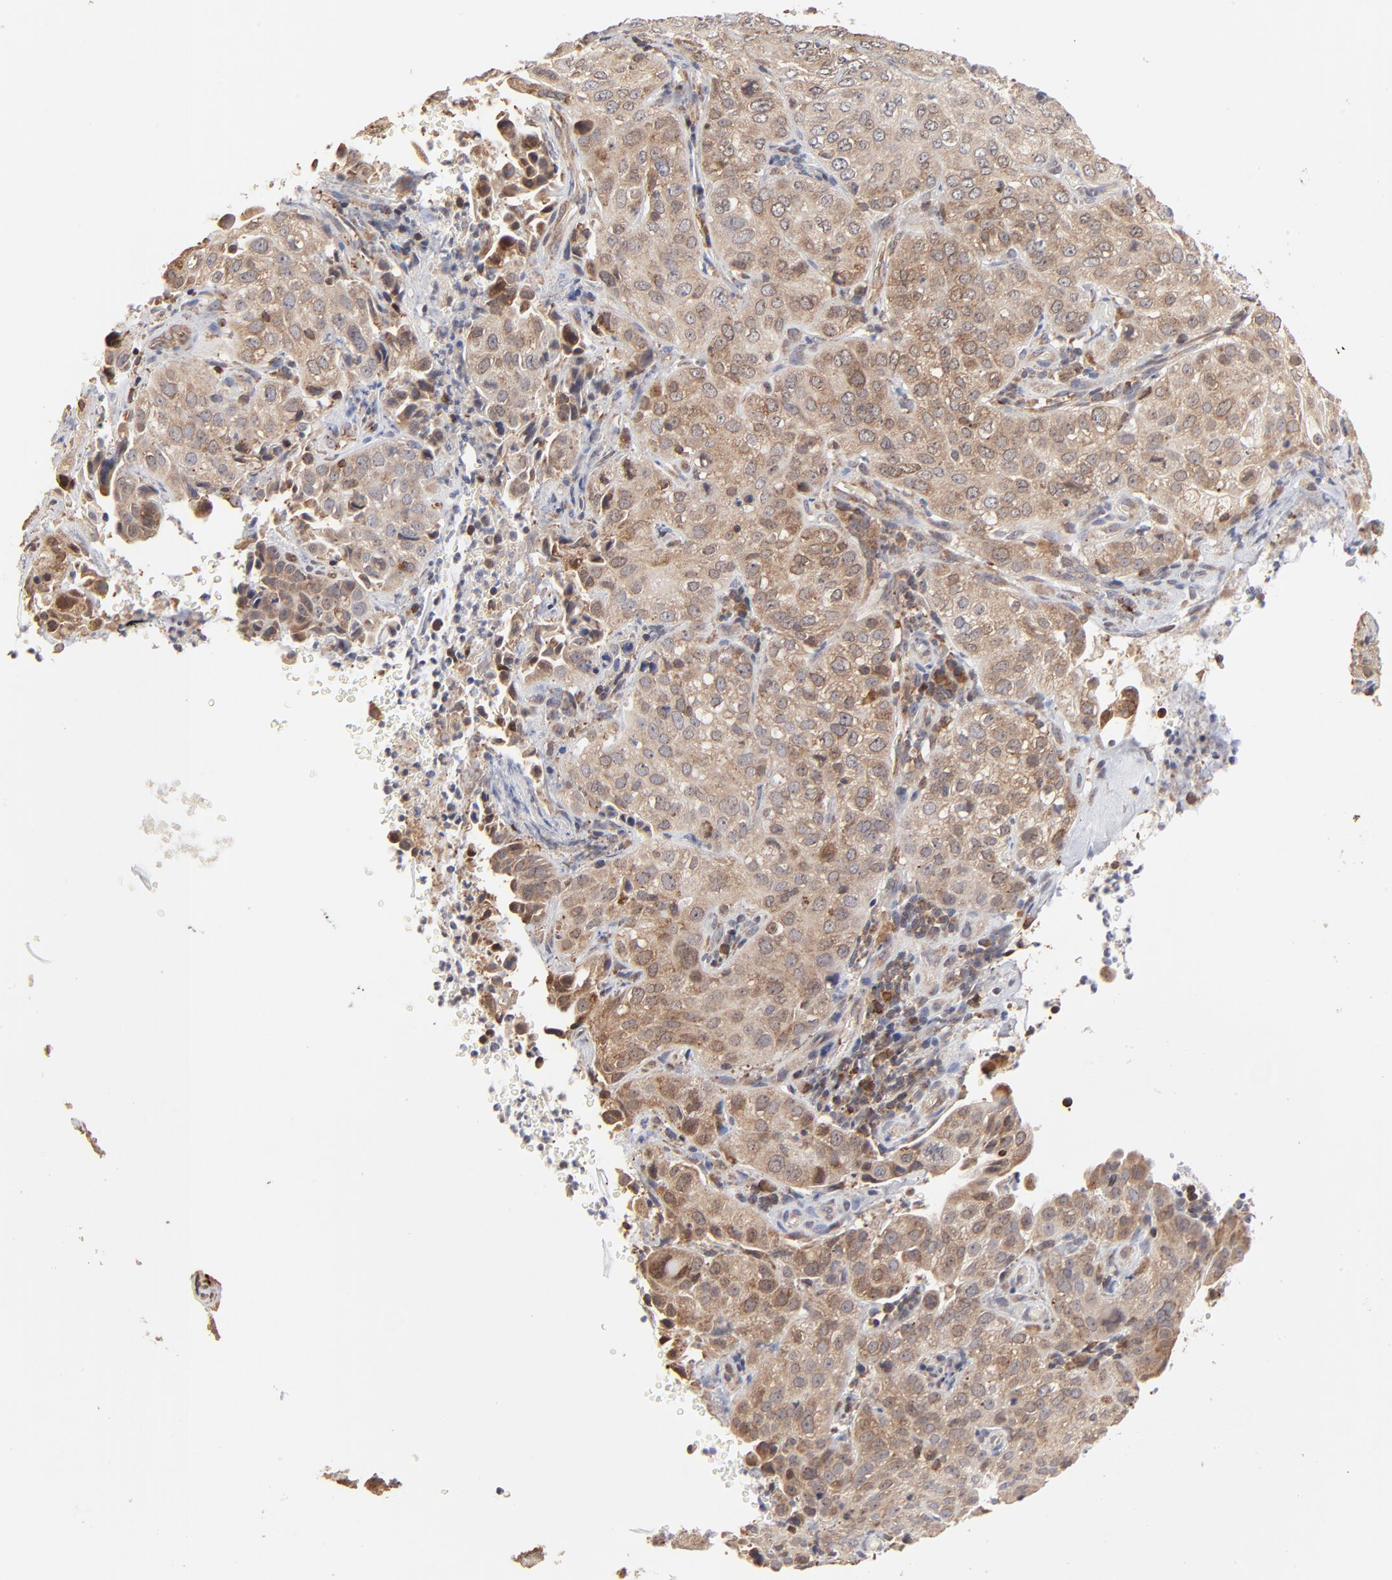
{"staining": {"intensity": "moderate", "quantity": ">75%", "location": "cytoplasmic/membranous"}, "tissue": "cervical cancer", "cell_type": "Tumor cells", "image_type": "cancer", "snomed": [{"axis": "morphology", "description": "Squamous cell carcinoma, NOS"}, {"axis": "topography", "description": "Cervix"}], "caption": "Squamous cell carcinoma (cervical) was stained to show a protein in brown. There is medium levels of moderate cytoplasmic/membranous expression in approximately >75% of tumor cells. Immunohistochemistry stains the protein of interest in brown and the nuclei are stained blue.", "gene": "RNF213", "patient": {"sex": "female", "age": 38}}